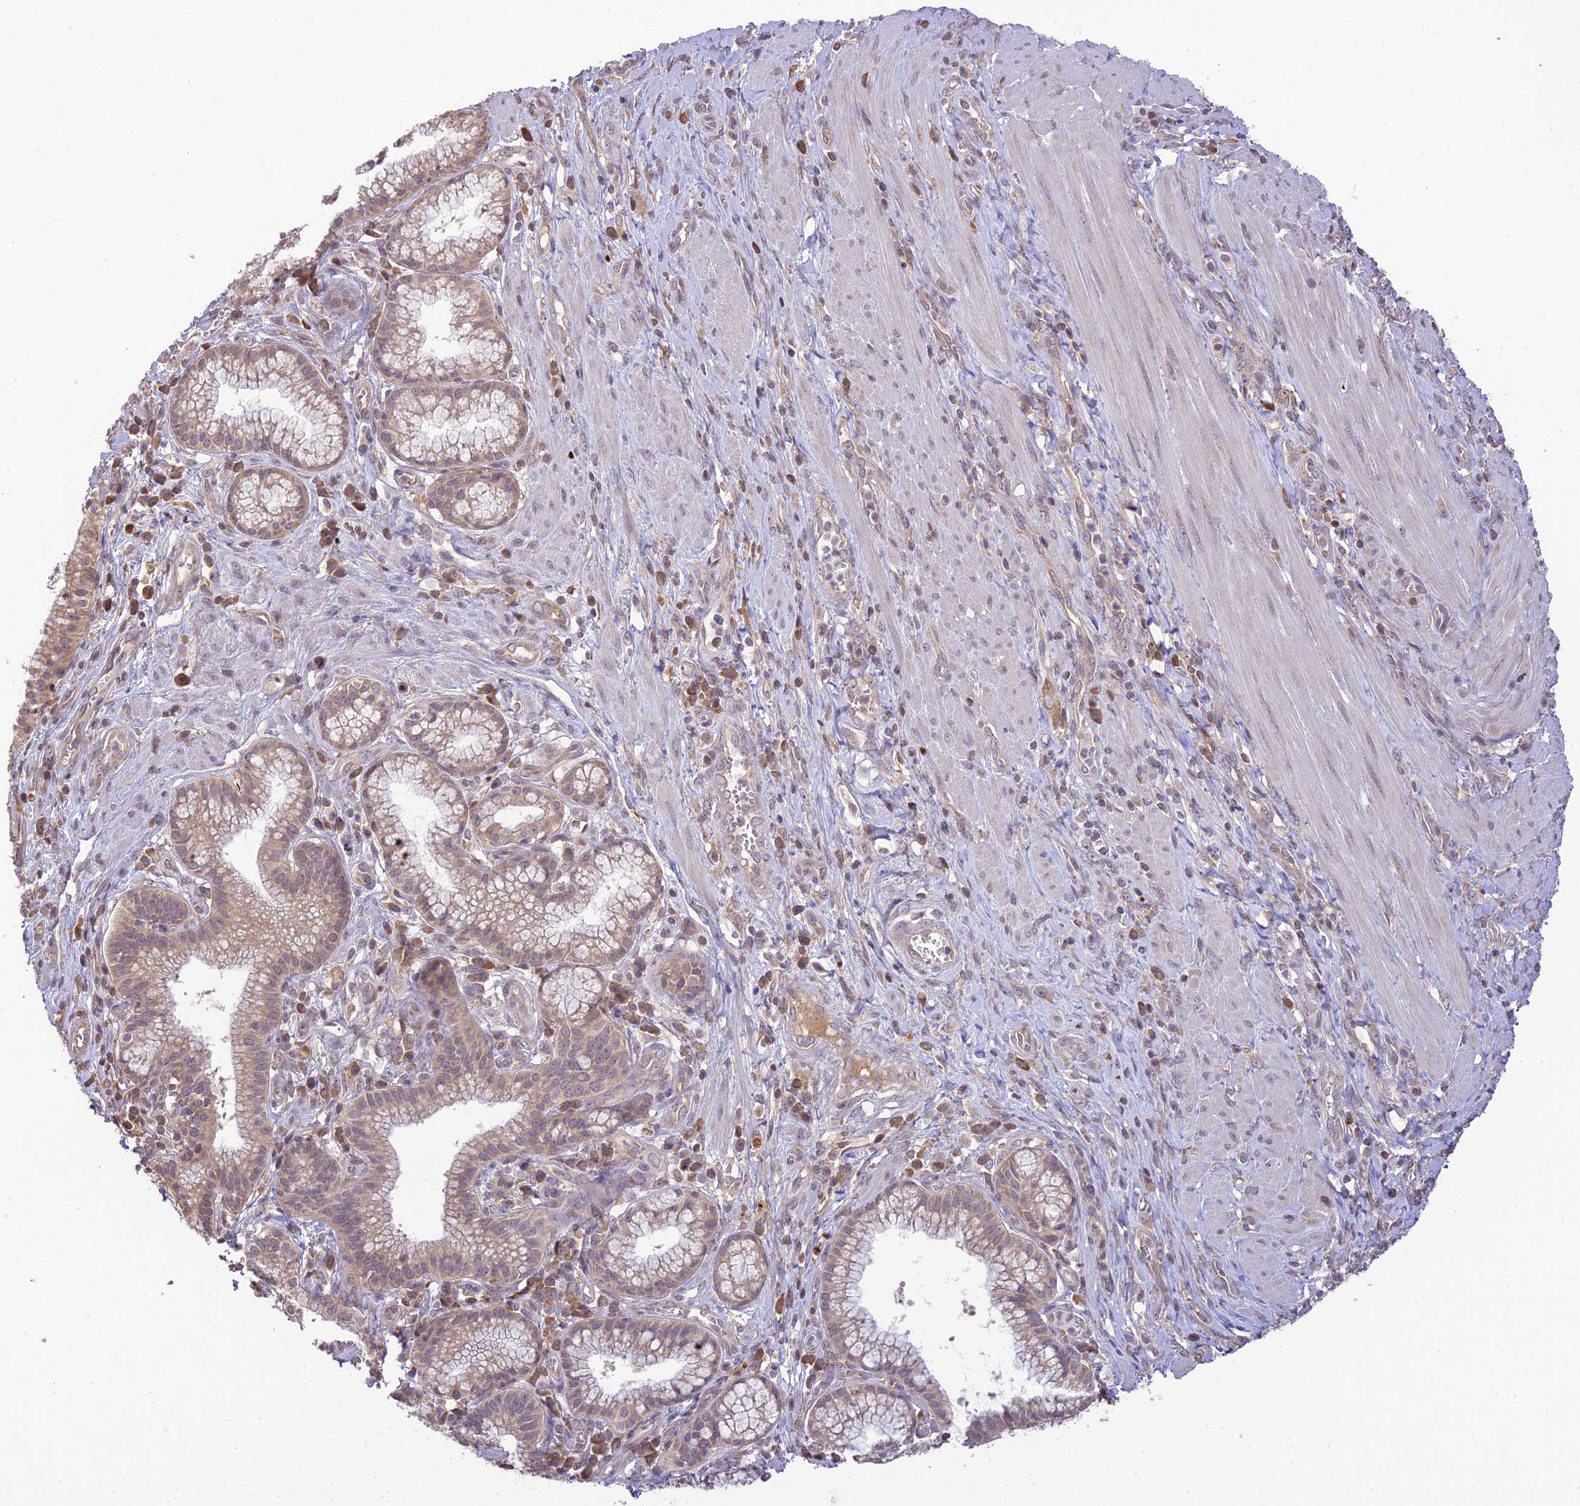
{"staining": {"intensity": "weak", "quantity": ">75%", "location": "cytoplasmic/membranous"}, "tissue": "pancreatic cancer", "cell_type": "Tumor cells", "image_type": "cancer", "snomed": [{"axis": "morphology", "description": "Adenocarcinoma, NOS"}, {"axis": "topography", "description": "Pancreas"}], "caption": "A high-resolution photomicrograph shows immunohistochemistry staining of pancreatic cancer (adenocarcinoma), which displays weak cytoplasmic/membranous staining in approximately >75% of tumor cells.", "gene": "TEKT1", "patient": {"sex": "male", "age": 72}}